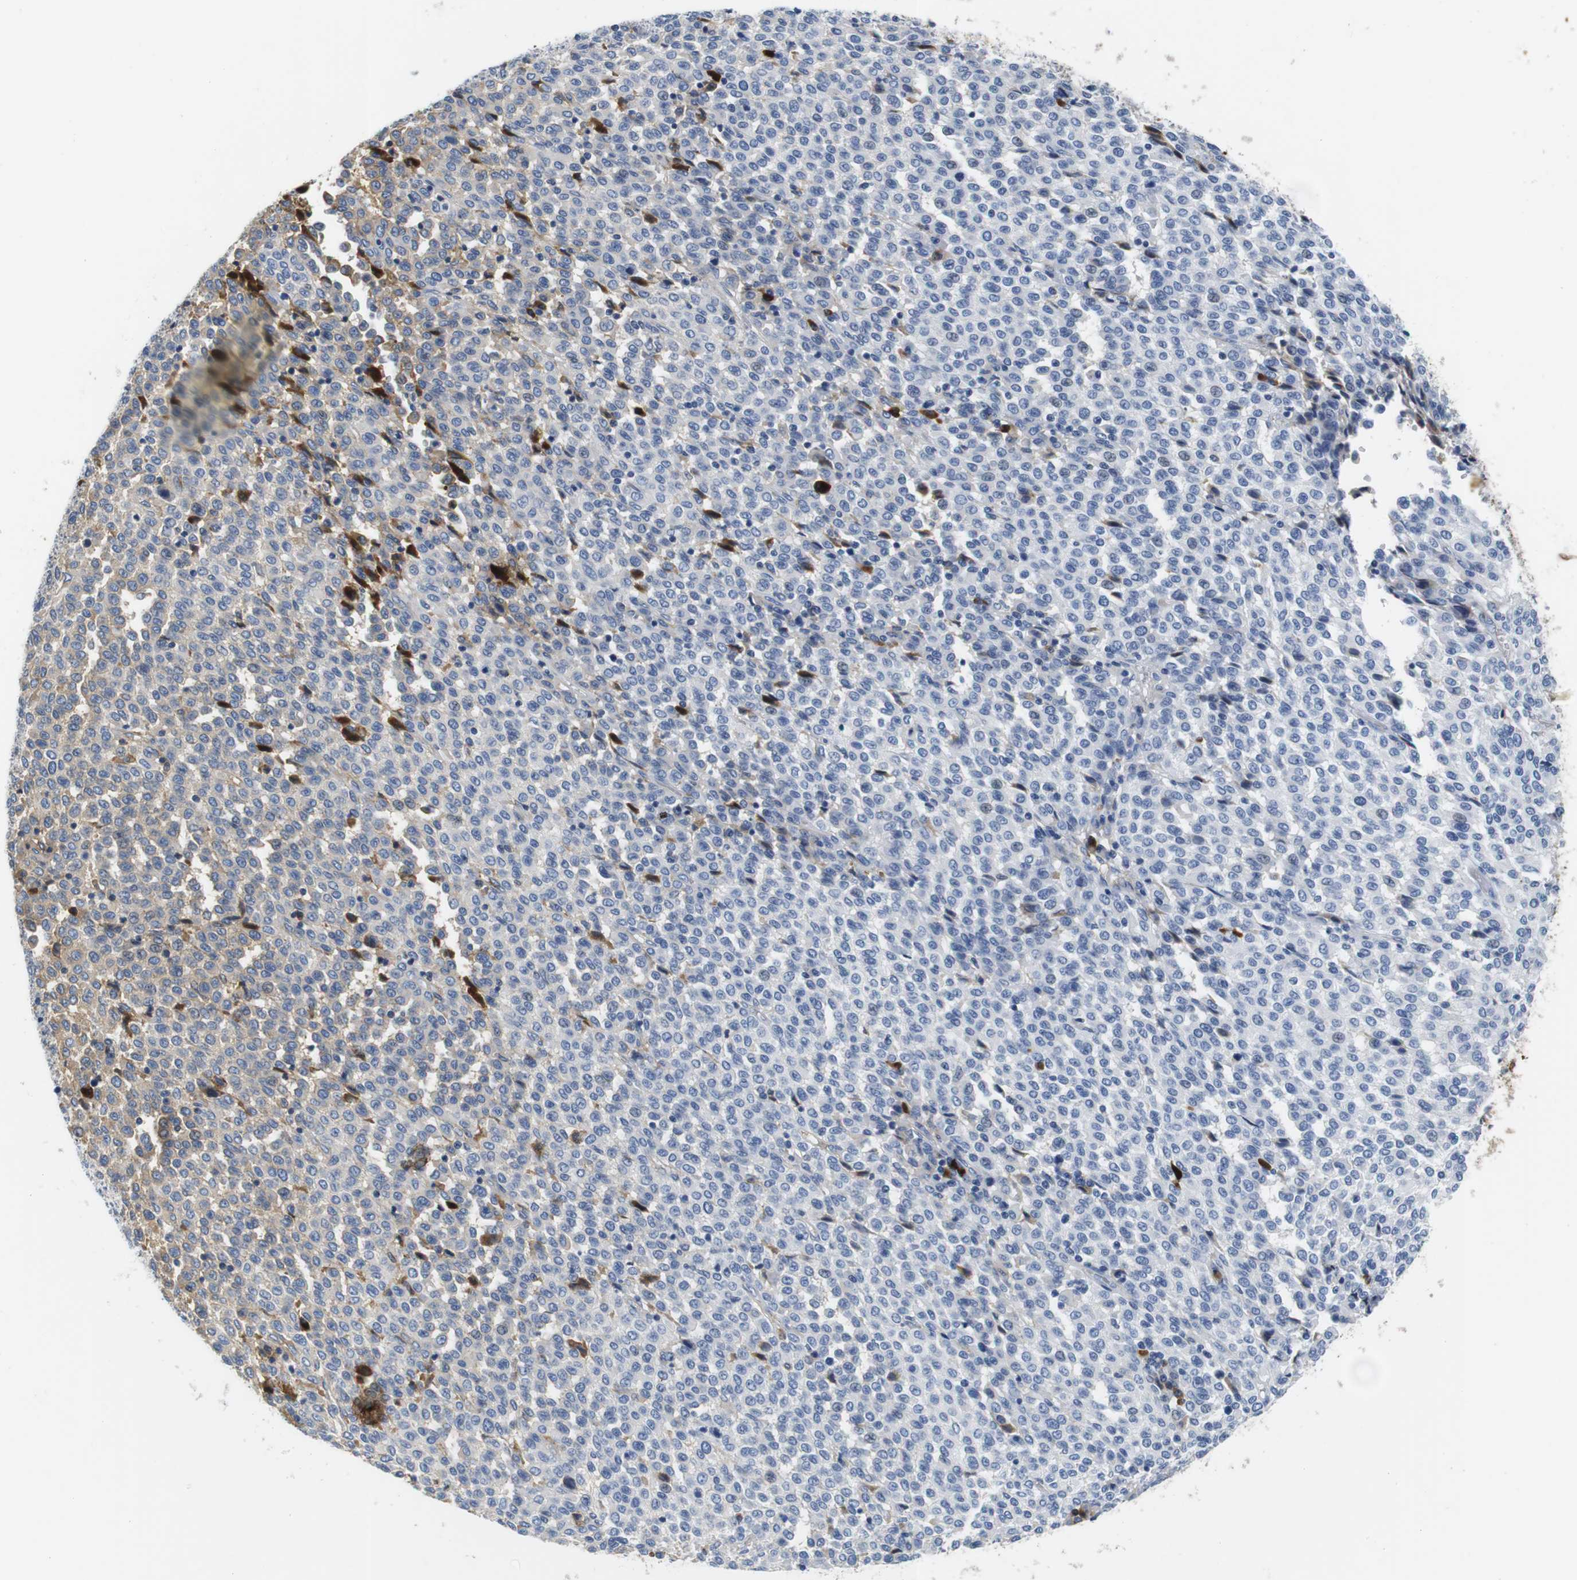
{"staining": {"intensity": "weak", "quantity": "<25%", "location": "cytoplasmic/membranous"}, "tissue": "melanoma", "cell_type": "Tumor cells", "image_type": "cancer", "snomed": [{"axis": "morphology", "description": "Malignant melanoma, Metastatic site"}, {"axis": "topography", "description": "Pancreas"}], "caption": "High power microscopy micrograph of an IHC histopathology image of melanoma, revealing no significant positivity in tumor cells. The staining is performed using DAB brown chromogen with nuclei counter-stained in using hematoxylin.", "gene": "IGKC", "patient": {"sex": "female", "age": 30}}